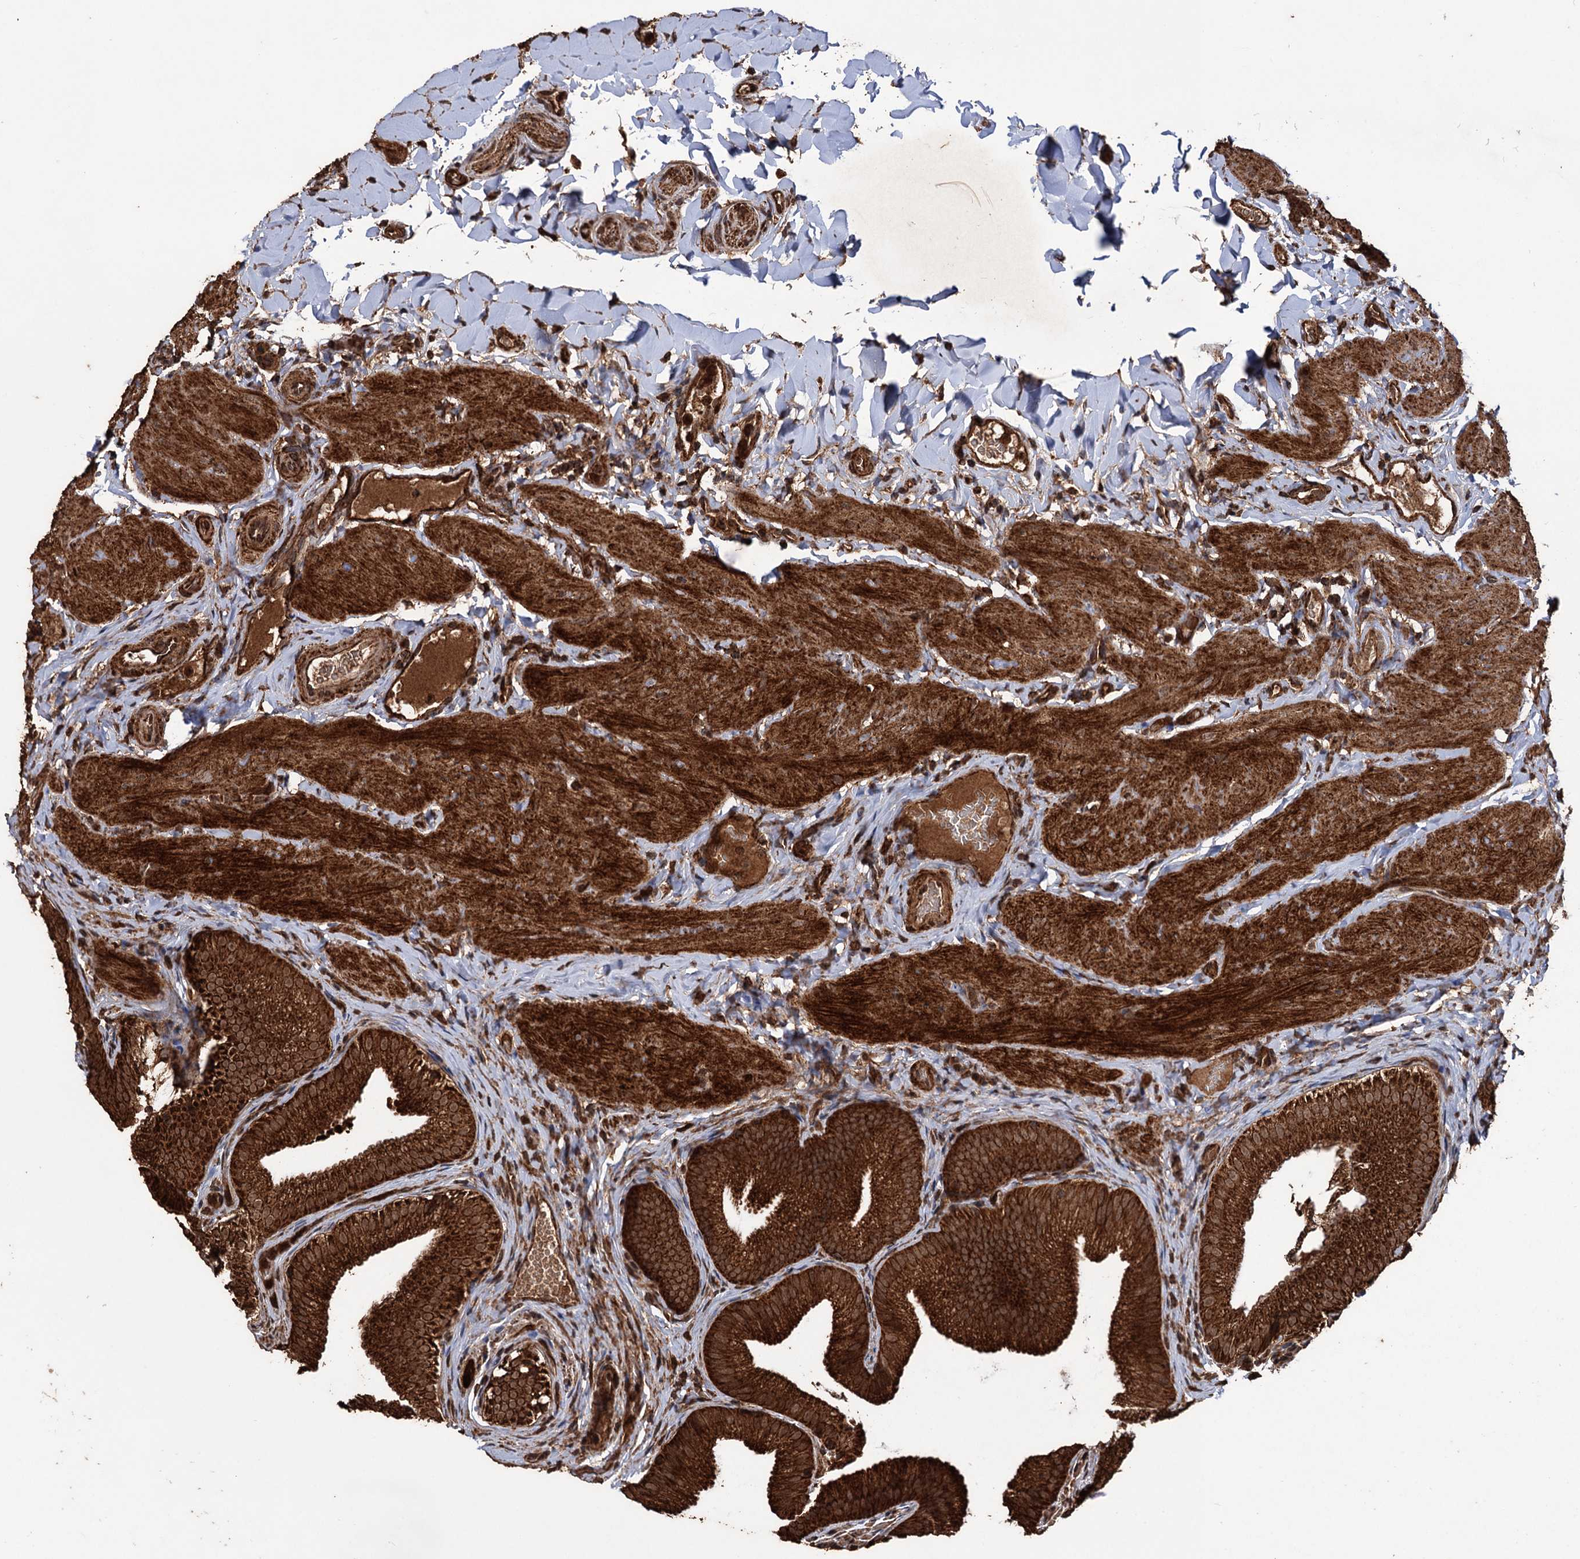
{"staining": {"intensity": "strong", "quantity": ">75%", "location": "cytoplasmic/membranous"}, "tissue": "gallbladder", "cell_type": "Glandular cells", "image_type": "normal", "snomed": [{"axis": "morphology", "description": "Normal tissue, NOS"}, {"axis": "topography", "description": "Gallbladder"}], "caption": "Immunohistochemical staining of benign human gallbladder shows high levels of strong cytoplasmic/membranous expression in approximately >75% of glandular cells. The staining was performed using DAB to visualize the protein expression in brown, while the nuclei were stained in blue with hematoxylin (Magnification: 20x).", "gene": "IPO4", "patient": {"sex": "female", "age": 30}}